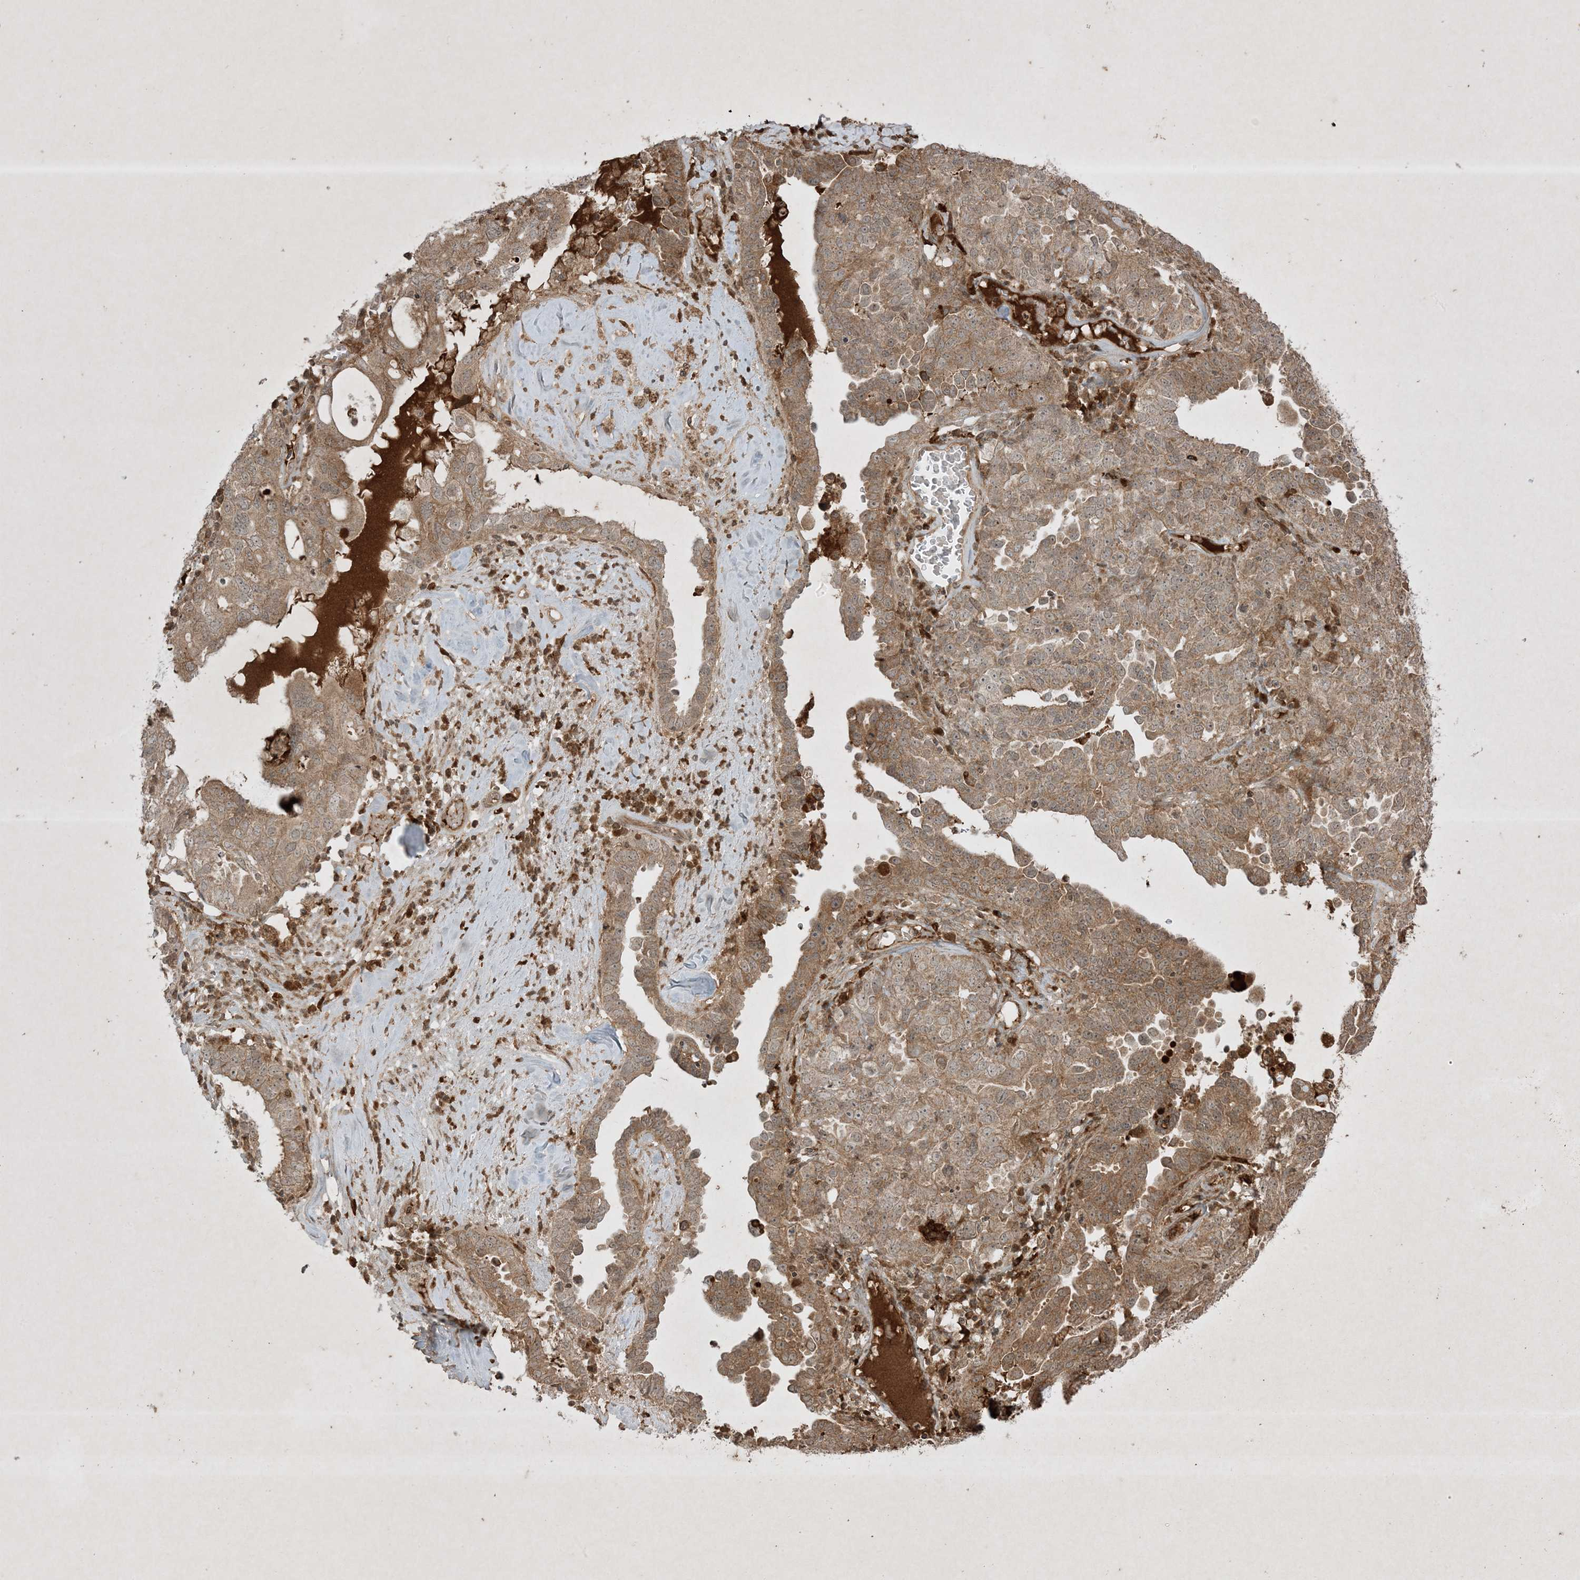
{"staining": {"intensity": "moderate", "quantity": ">75%", "location": "cytoplasmic/membranous"}, "tissue": "ovarian cancer", "cell_type": "Tumor cells", "image_type": "cancer", "snomed": [{"axis": "morphology", "description": "Carcinoma, endometroid"}, {"axis": "topography", "description": "Ovary"}], "caption": "Immunohistochemical staining of endometroid carcinoma (ovarian) shows medium levels of moderate cytoplasmic/membranous protein positivity in about >75% of tumor cells.", "gene": "PTK6", "patient": {"sex": "female", "age": 62}}